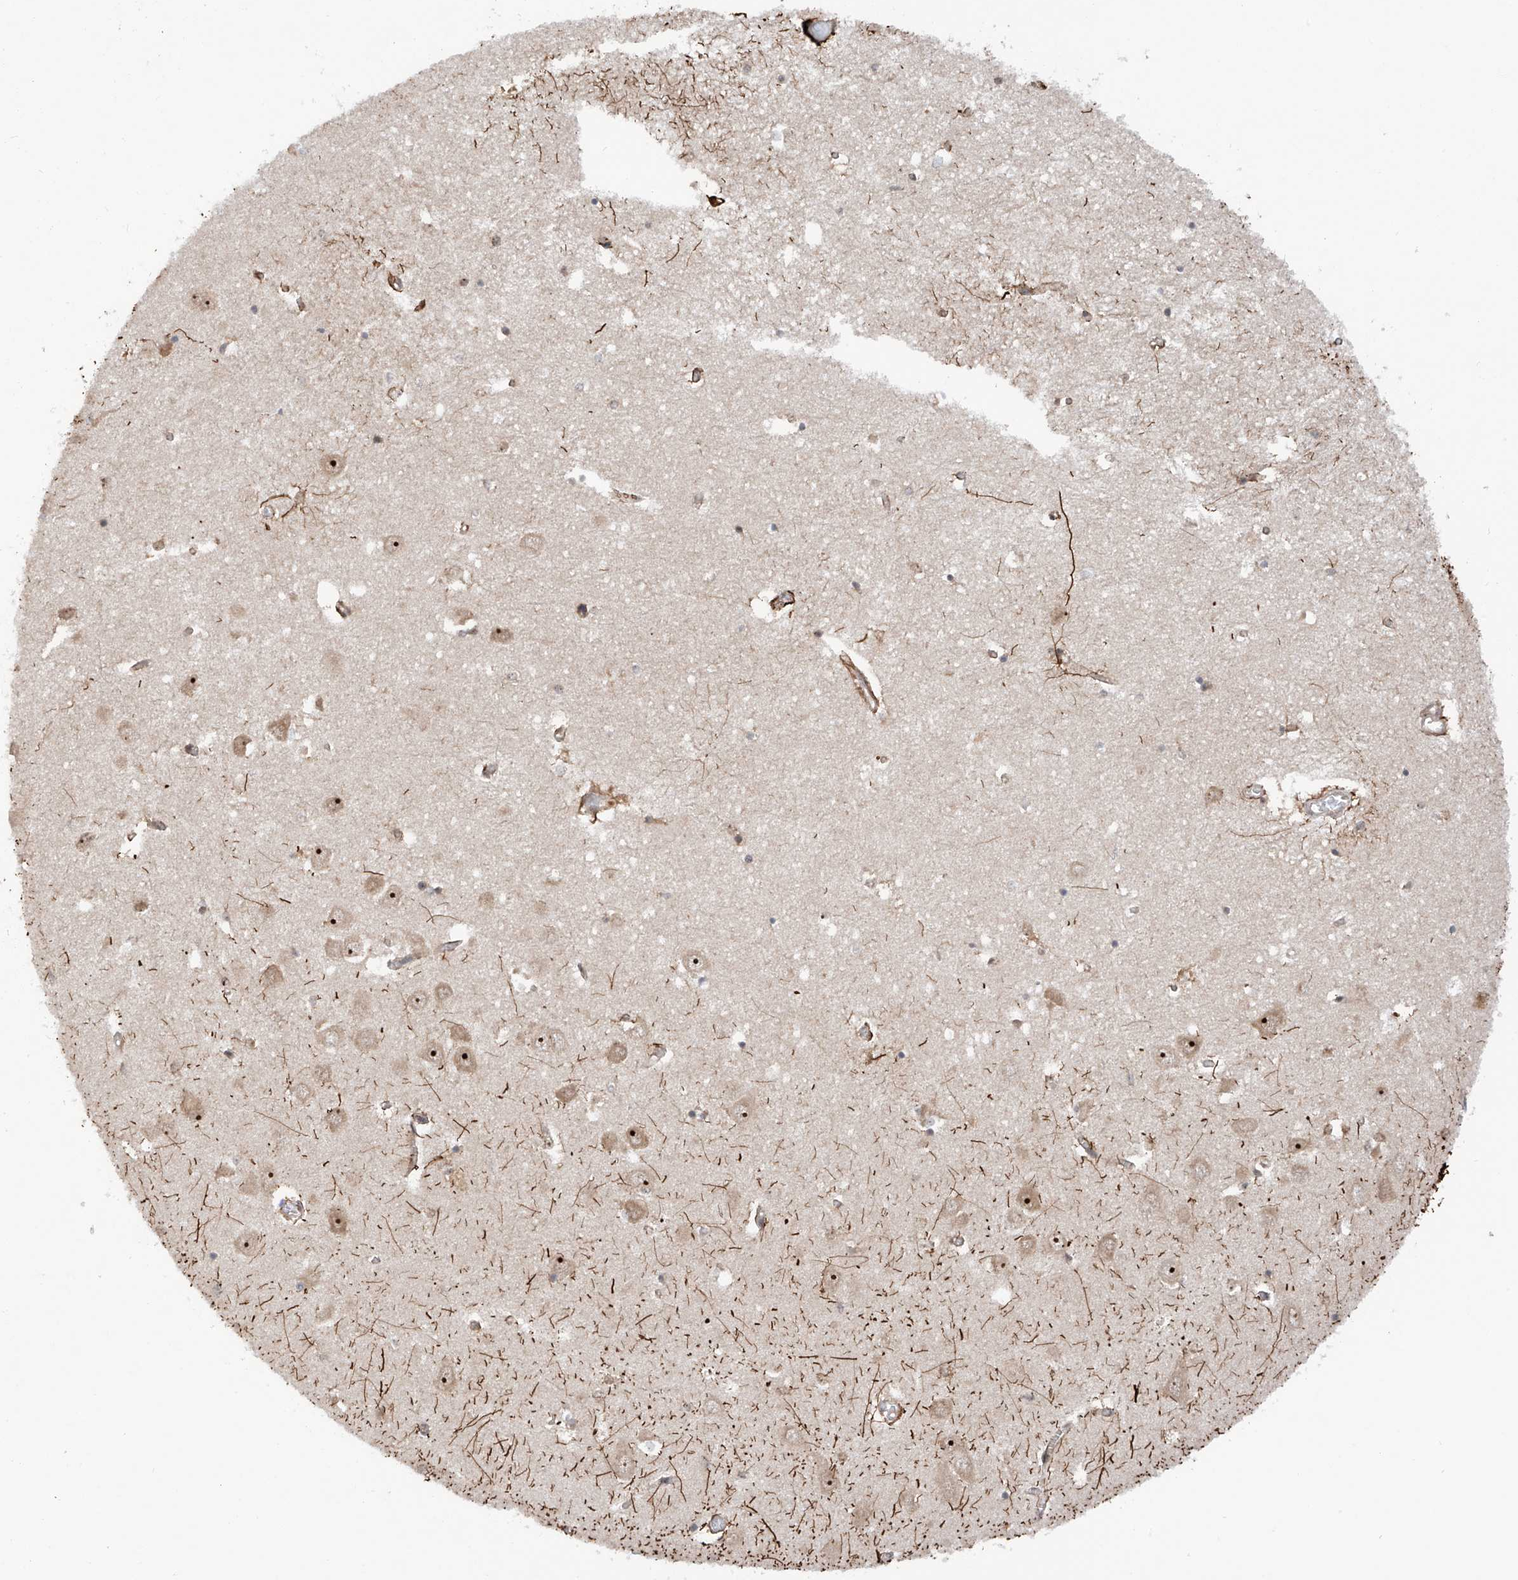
{"staining": {"intensity": "strong", "quantity": "<25%", "location": "cytoplasmic/membranous"}, "tissue": "hippocampus", "cell_type": "Glial cells", "image_type": "normal", "snomed": [{"axis": "morphology", "description": "Normal tissue, NOS"}, {"axis": "topography", "description": "Hippocampus"}], "caption": "Immunohistochemistry (IHC) photomicrograph of normal hippocampus: human hippocampus stained using immunohistochemistry exhibits medium levels of strong protein expression localized specifically in the cytoplasmic/membranous of glial cells, appearing as a cytoplasmic/membranous brown color.", "gene": "C1orf131", "patient": {"sex": "male", "age": 70}}